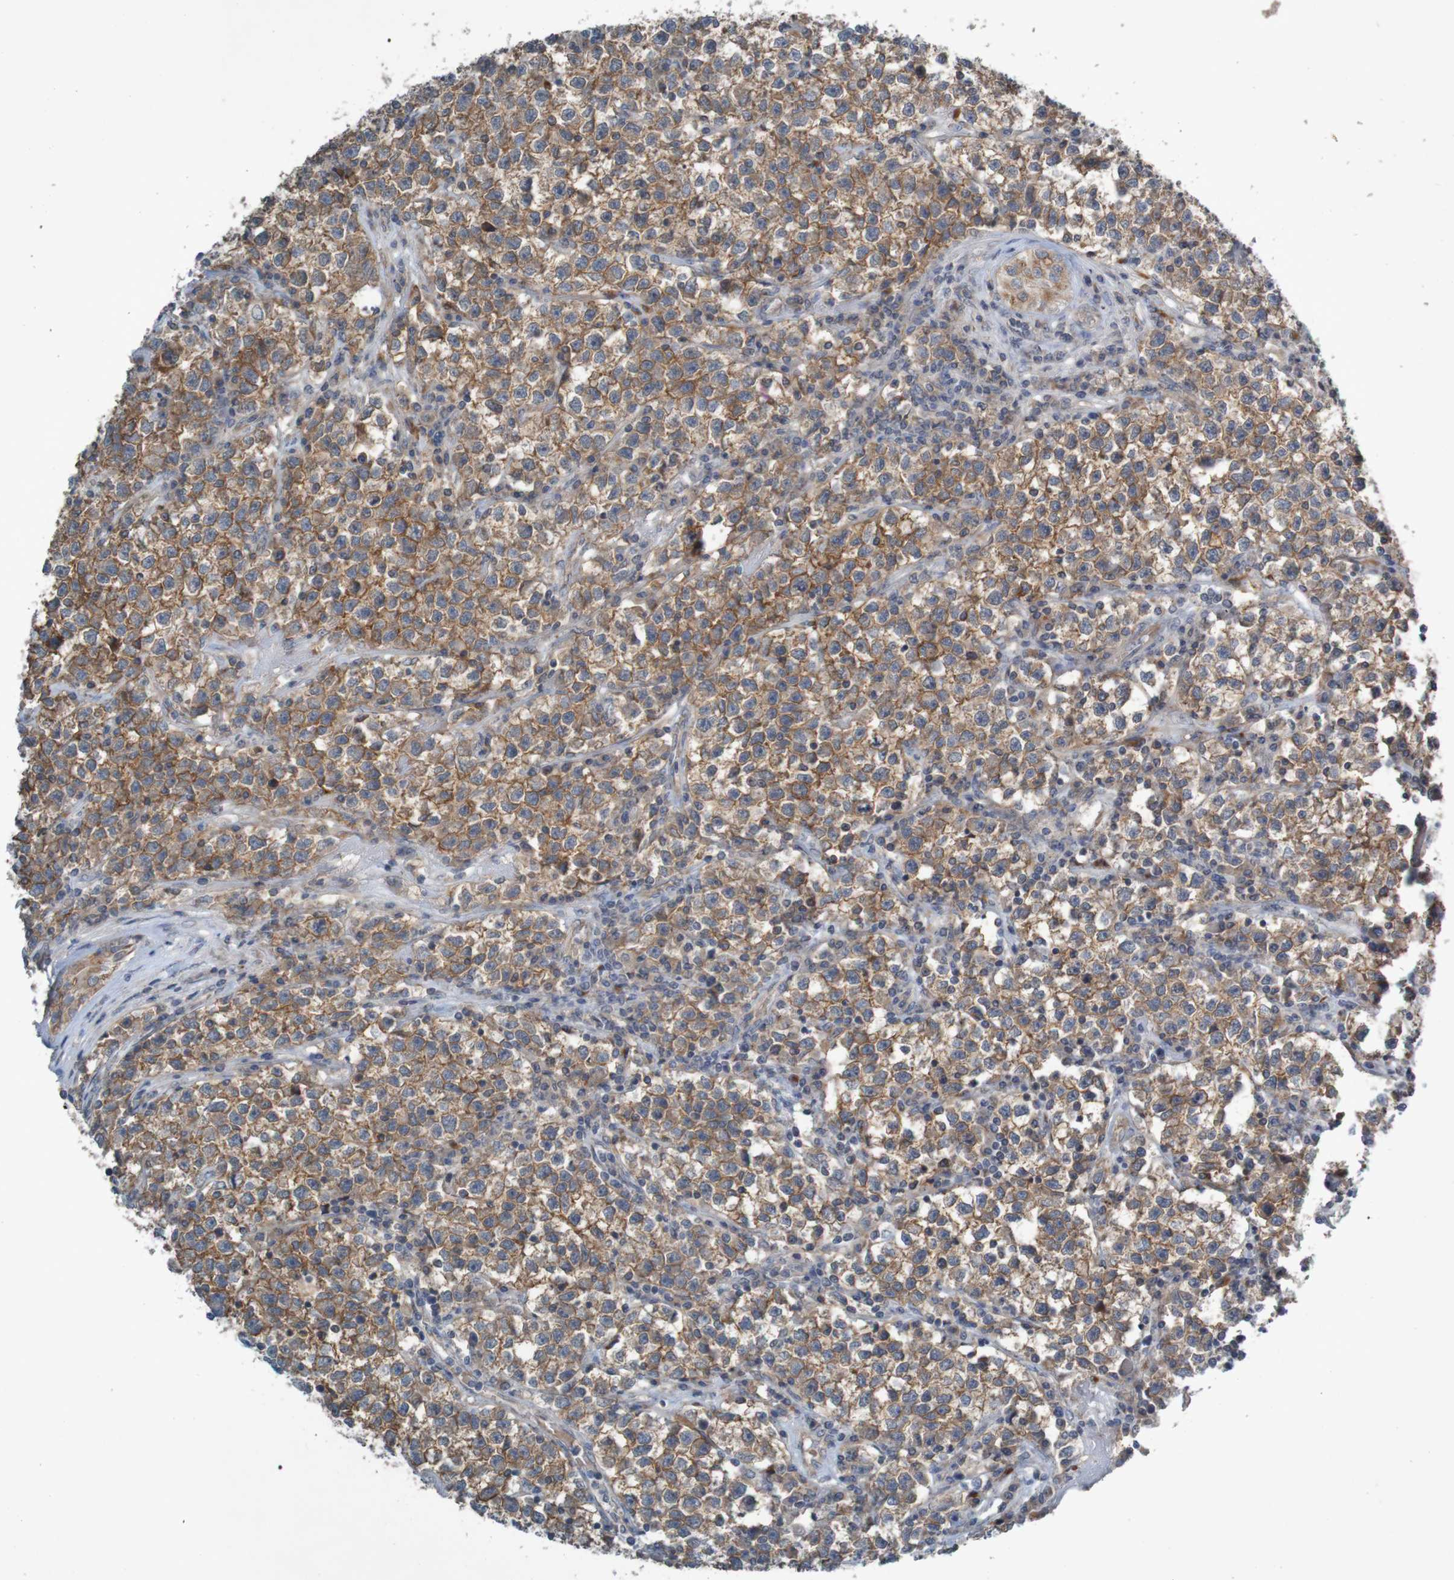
{"staining": {"intensity": "moderate", "quantity": ">75%", "location": "cytoplasmic/membranous"}, "tissue": "testis cancer", "cell_type": "Tumor cells", "image_type": "cancer", "snomed": [{"axis": "morphology", "description": "Seminoma, NOS"}, {"axis": "topography", "description": "Testis"}], "caption": "Tumor cells demonstrate medium levels of moderate cytoplasmic/membranous positivity in approximately >75% of cells in testis cancer (seminoma).", "gene": "B3GAT2", "patient": {"sex": "male", "age": 22}}